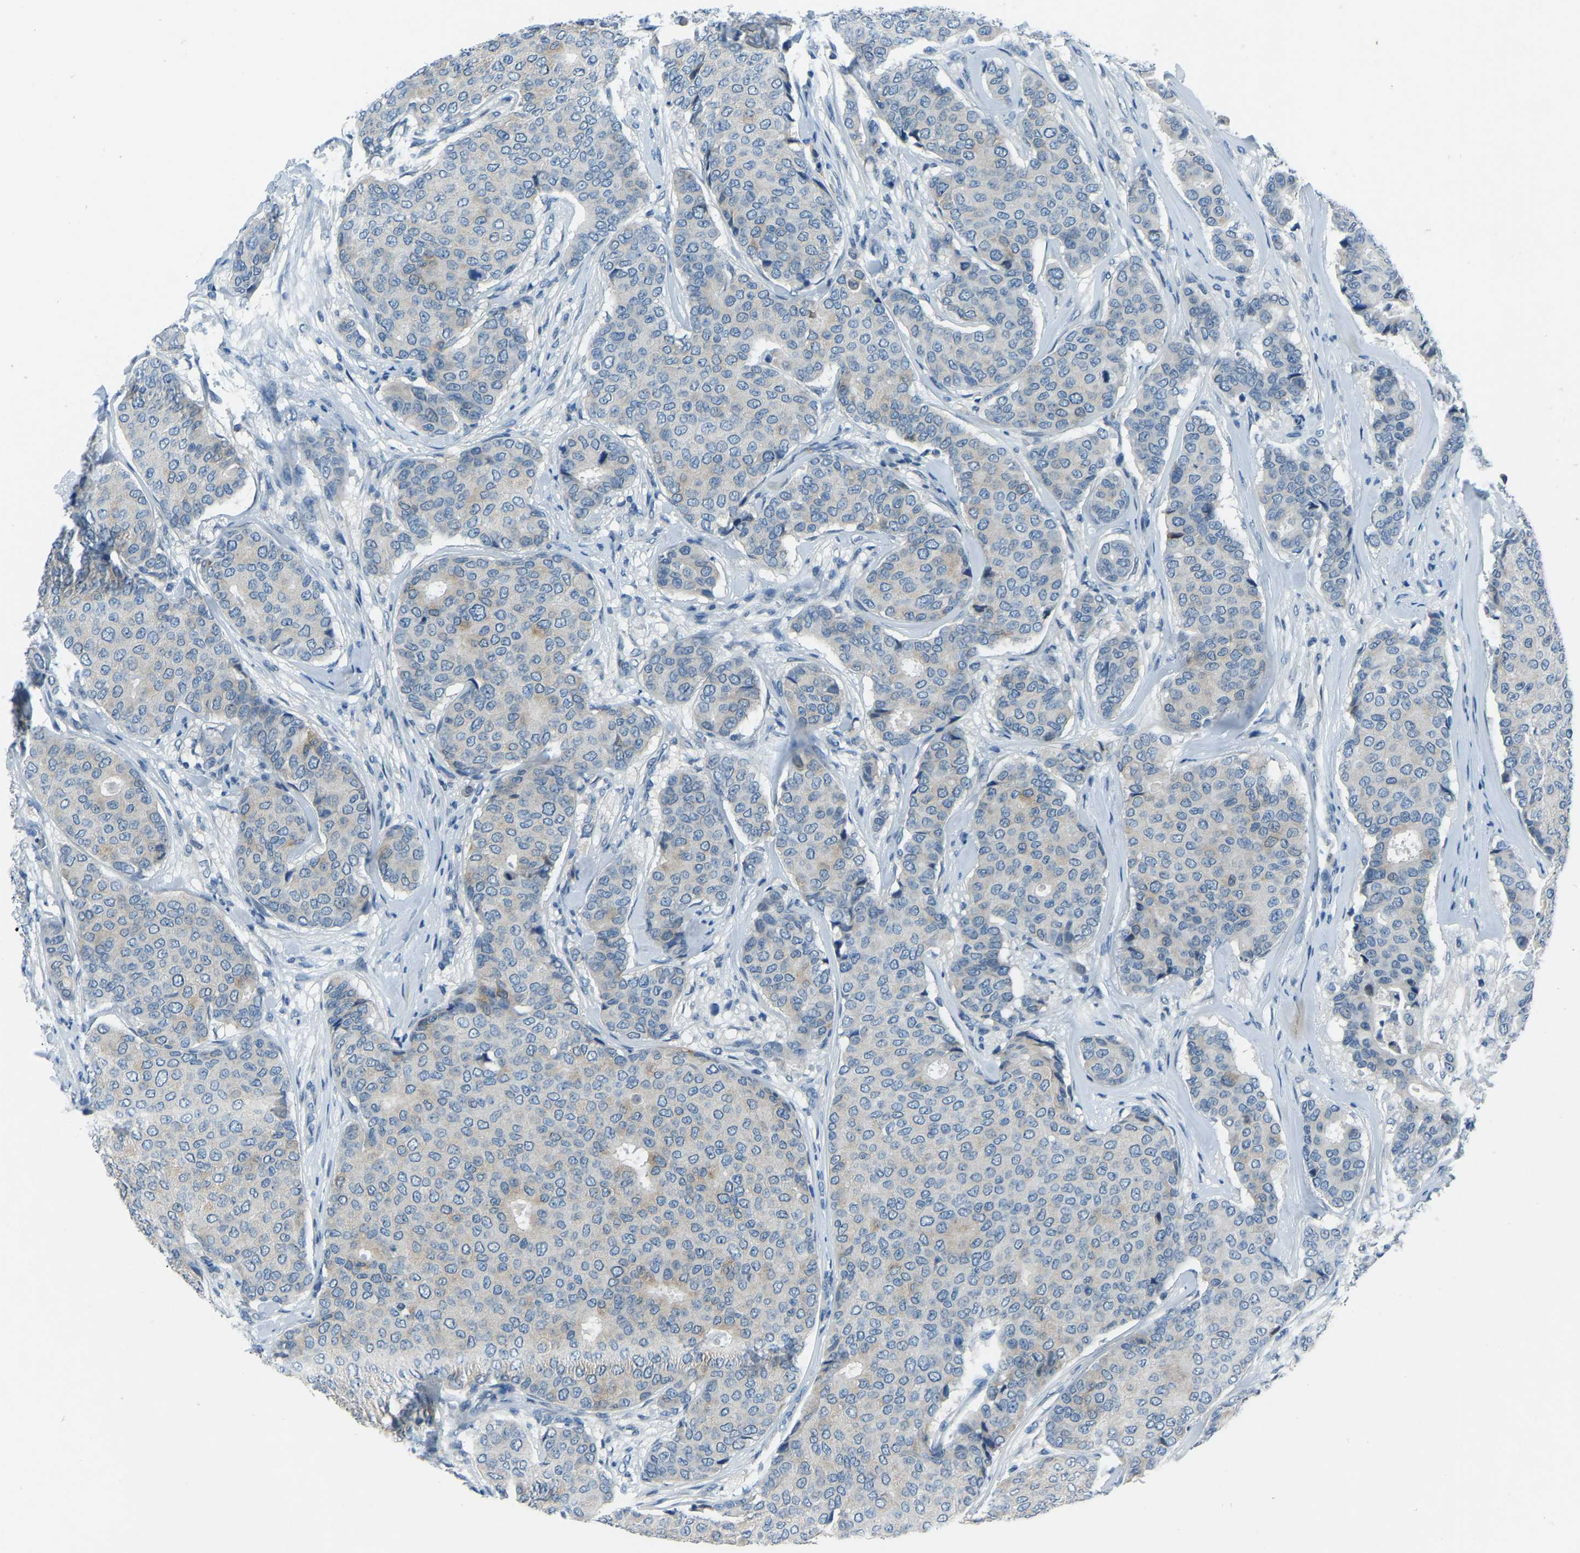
{"staining": {"intensity": "weak", "quantity": "<25%", "location": "cytoplasmic/membranous"}, "tissue": "breast cancer", "cell_type": "Tumor cells", "image_type": "cancer", "snomed": [{"axis": "morphology", "description": "Duct carcinoma"}, {"axis": "topography", "description": "Breast"}], "caption": "DAB immunohistochemical staining of breast invasive ductal carcinoma demonstrates no significant positivity in tumor cells.", "gene": "XIRP1", "patient": {"sex": "female", "age": 75}}